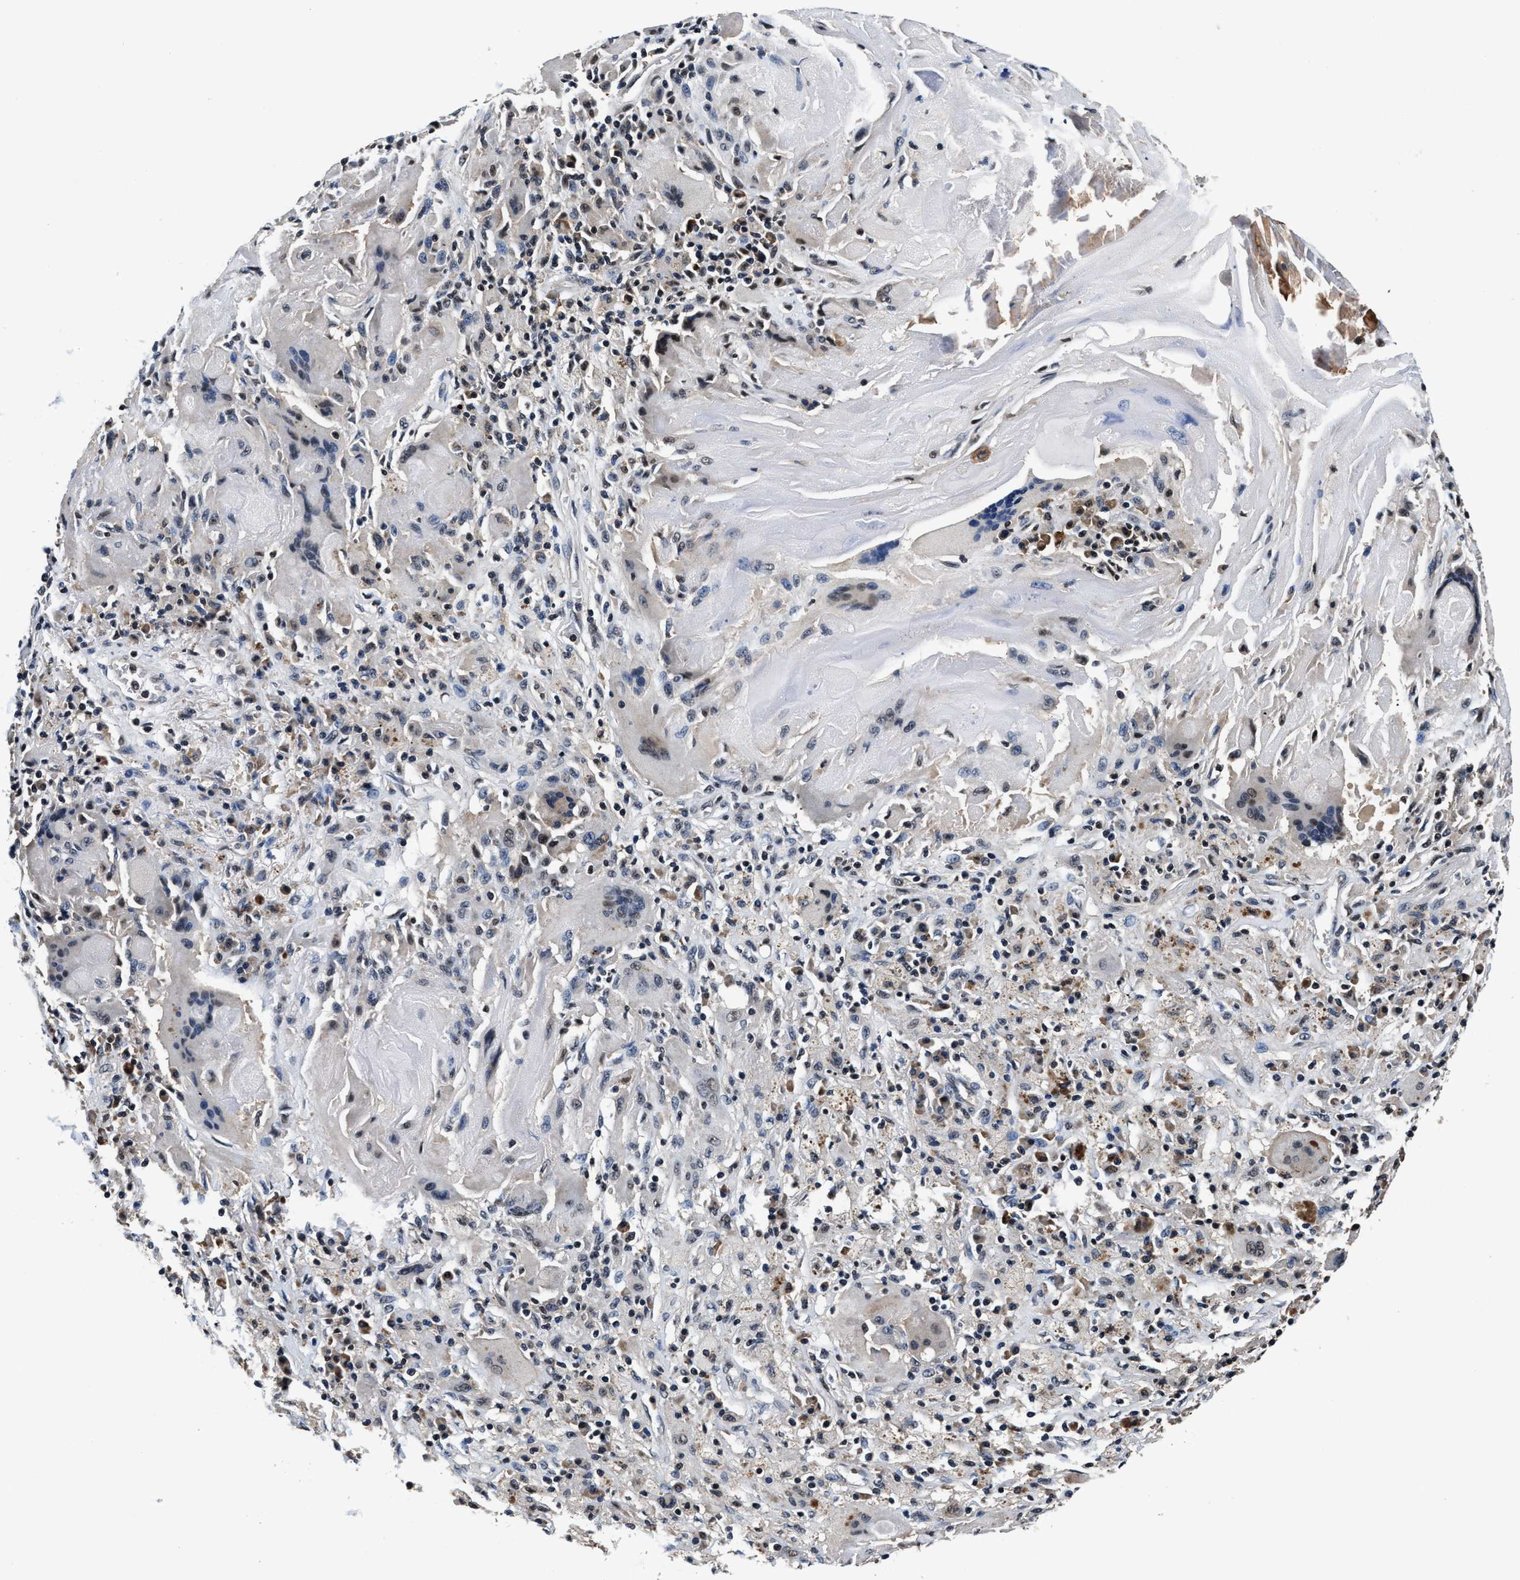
{"staining": {"intensity": "negative", "quantity": "none", "location": "none"}, "tissue": "lung cancer", "cell_type": "Tumor cells", "image_type": "cancer", "snomed": [{"axis": "morphology", "description": "Squamous cell carcinoma, NOS"}, {"axis": "topography", "description": "Lung"}], "caption": "Lung cancer (squamous cell carcinoma) was stained to show a protein in brown. There is no significant expression in tumor cells.", "gene": "USP16", "patient": {"sex": "male", "age": 61}}